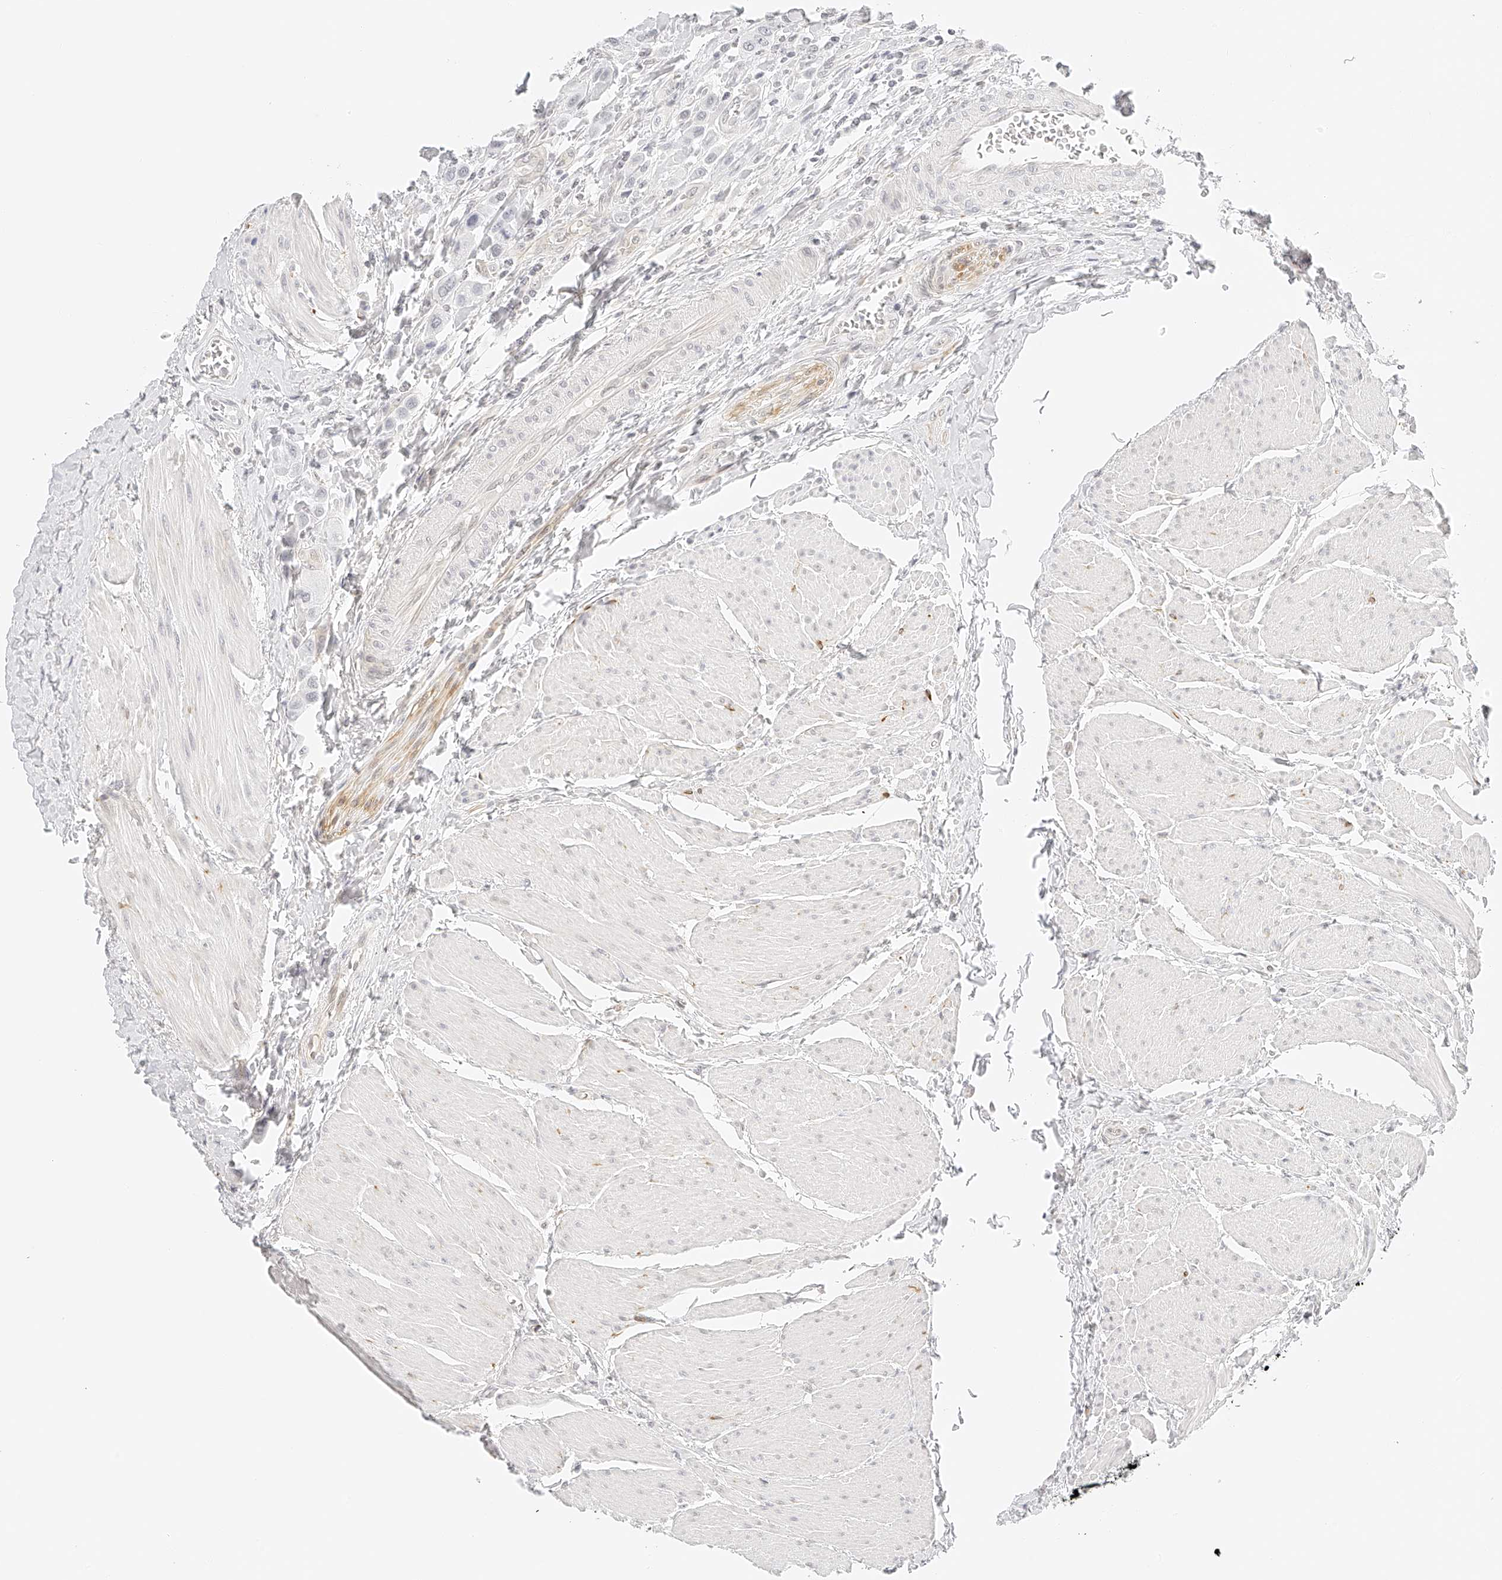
{"staining": {"intensity": "negative", "quantity": "none", "location": "none"}, "tissue": "urothelial cancer", "cell_type": "Tumor cells", "image_type": "cancer", "snomed": [{"axis": "morphology", "description": "Urothelial carcinoma, High grade"}, {"axis": "topography", "description": "Urinary bladder"}], "caption": "Tumor cells show no significant expression in urothelial cancer.", "gene": "ZFP69", "patient": {"sex": "male", "age": 50}}